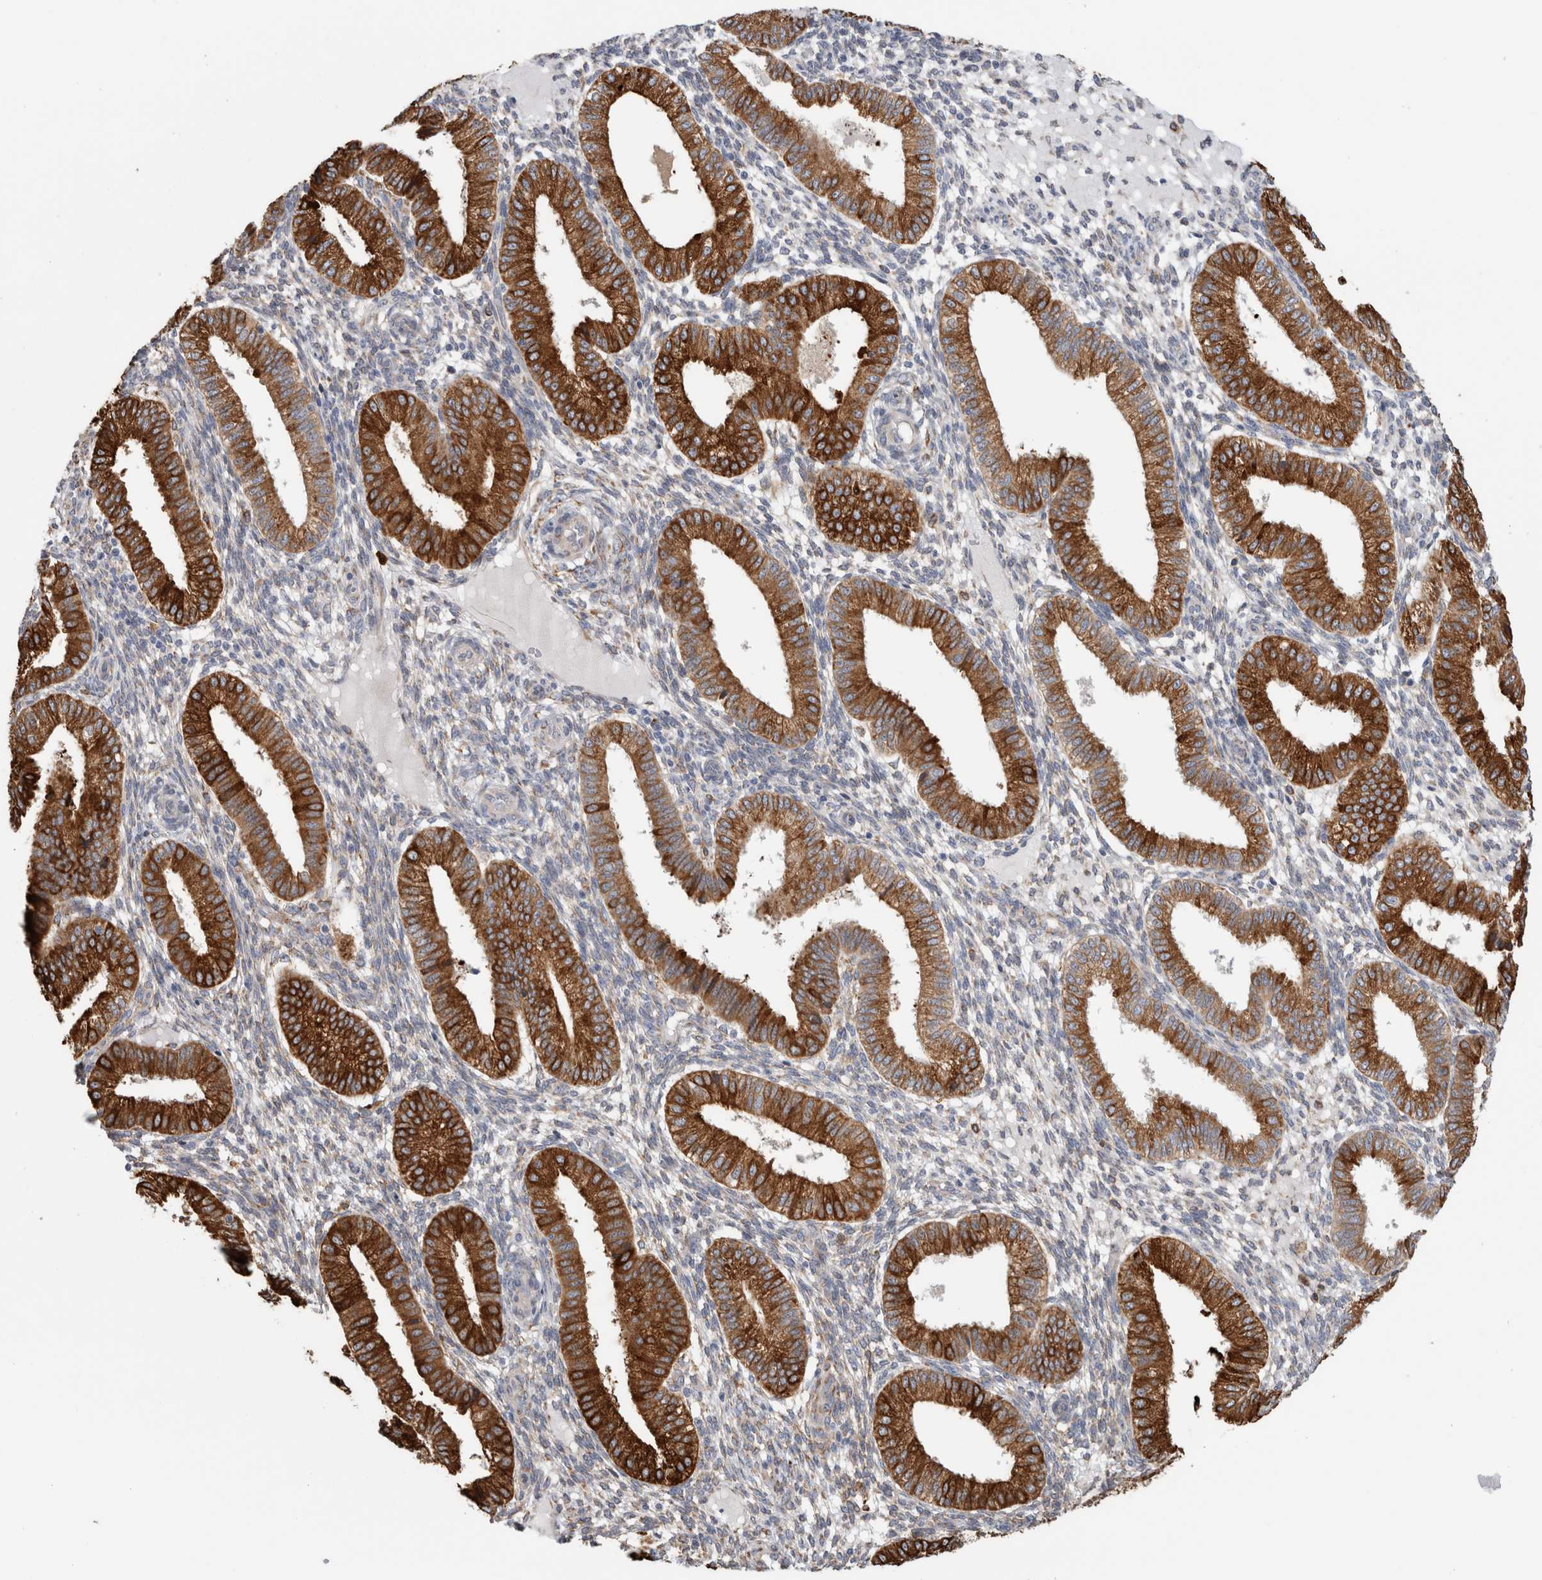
{"staining": {"intensity": "moderate", "quantity": "25%-75%", "location": "cytoplasmic/membranous"}, "tissue": "endometrium", "cell_type": "Cells in endometrial stroma", "image_type": "normal", "snomed": [{"axis": "morphology", "description": "Normal tissue, NOS"}, {"axis": "topography", "description": "Endometrium"}], "caption": "Immunohistochemical staining of unremarkable endometrium exhibits moderate cytoplasmic/membranous protein staining in about 25%-75% of cells in endometrial stroma. The protein is stained brown, and the nuclei are stained in blue (DAB (3,3'-diaminobenzidine) IHC with brightfield microscopy, high magnification).", "gene": "P4HA1", "patient": {"sex": "female", "age": 39}}